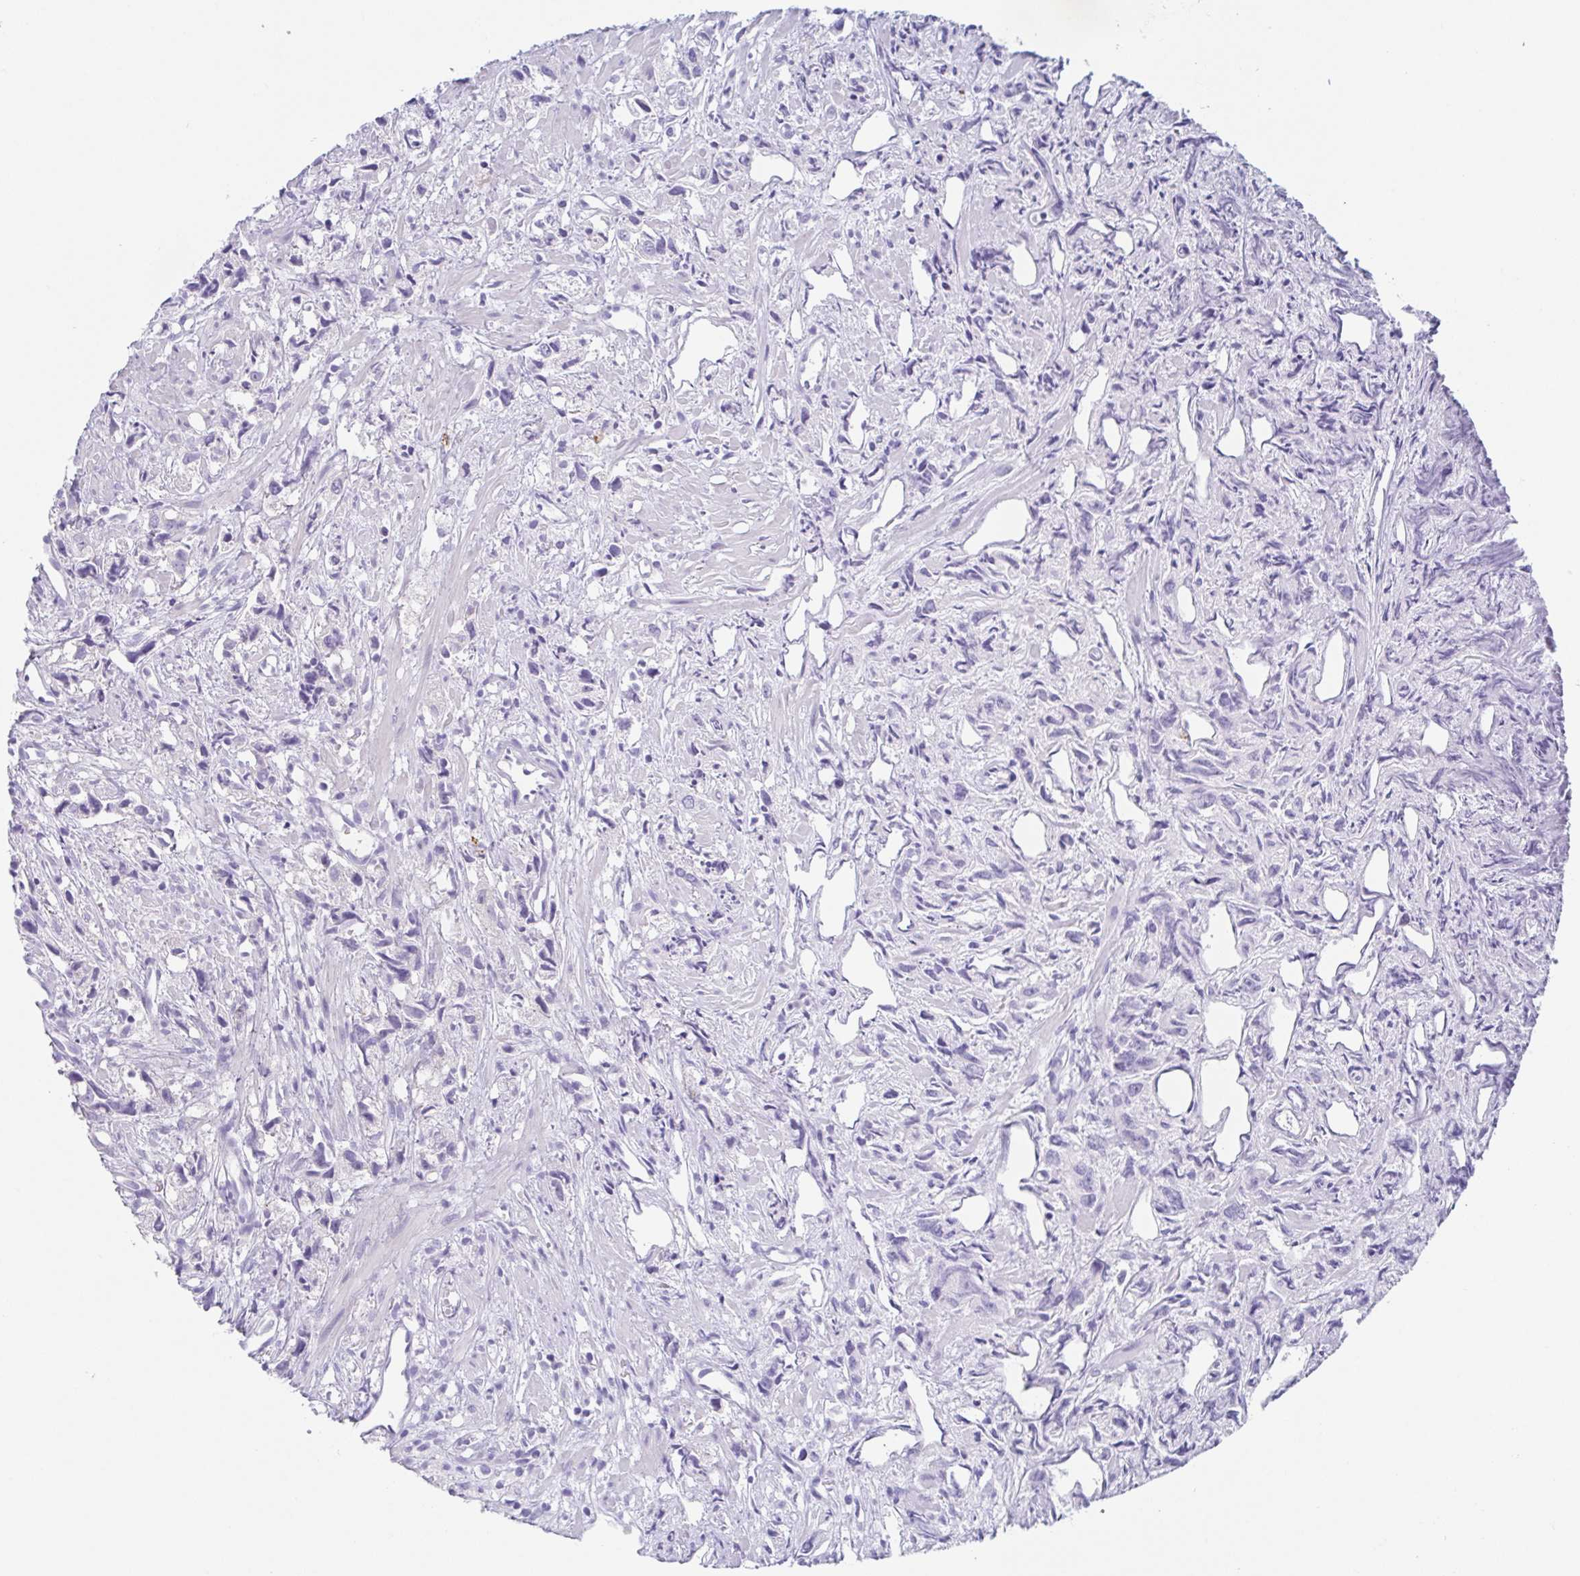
{"staining": {"intensity": "negative", "quantity": "none", "location": "none"}, "tissue": "prostate cancer", "cell_type": "Tumor cells", "image_type": "cancer", "snomed": [{"axis": "morphology", "description": "Adenocarcinoma, High grade"}, {"axis": "topography", "description": "Prostate"}], "caption": "Tumor cells show no significant protein positivity in prostate cancer (adenocarcinoma (high-grade)).", "gene": "HTR2A", "patient": {"sex": "male", "age": 58}}